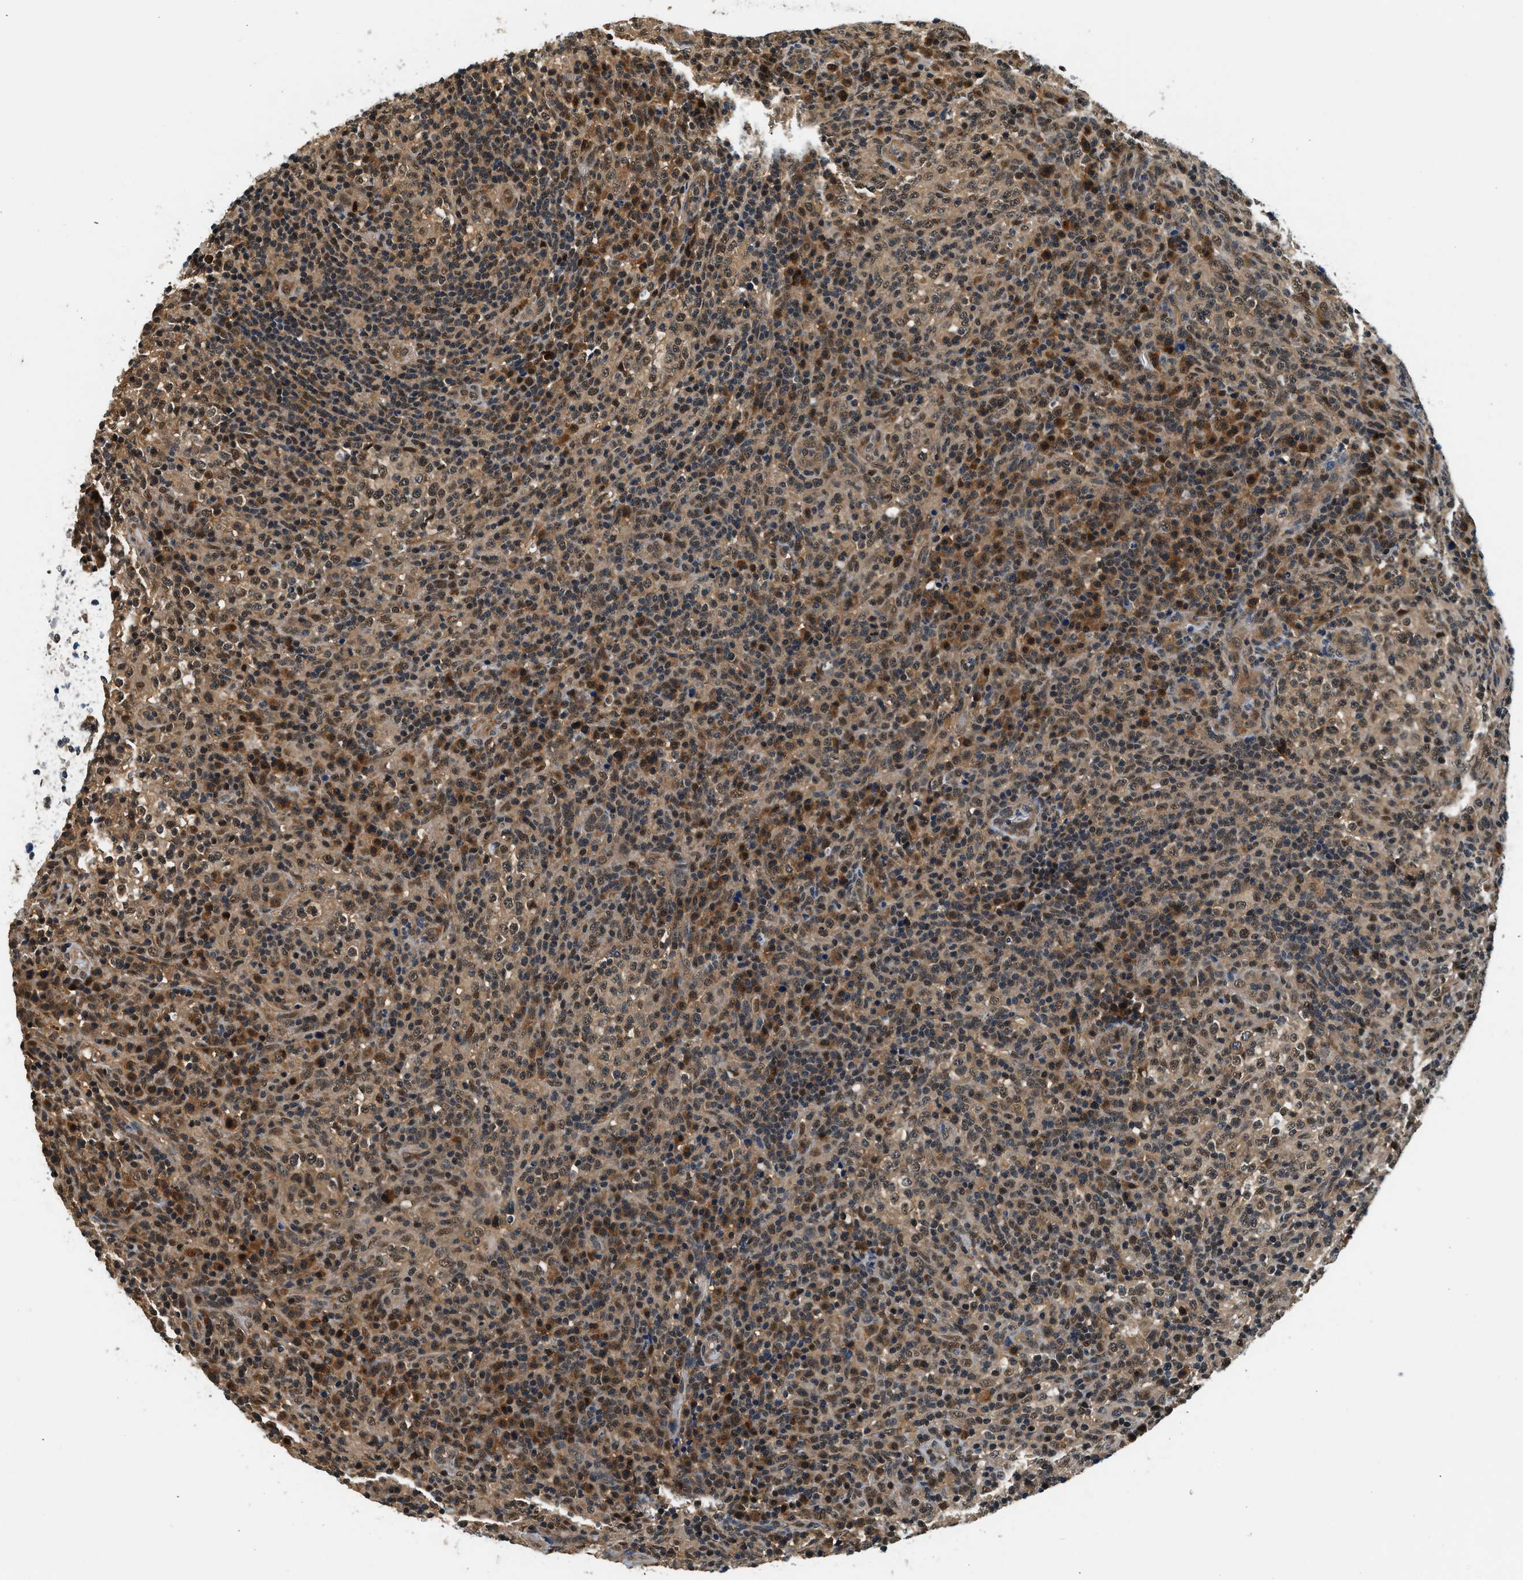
{"staining": {"intensity": "moderate", "quantity": ">75%", "location": "cytoplasmic/membranous,nuclear"}, "tissue": "lymphoma", "cell_type": "Tumor cells", "image_type": "cancer", "snomed": [{"axis": "morphology", "description": "Malignant lymphoma, non-Hodgkin's type, High grade"}, {"axis": "topography", "description": "Lymph node"}], "caption": "A medium amount of moderate cytoplasmic/membranous and nuclear expression is seen in about >75% of tumor cells in lymphoma tissue.", "gene": "PSMD3", "patient": {"sex": "female", "age": 76}}